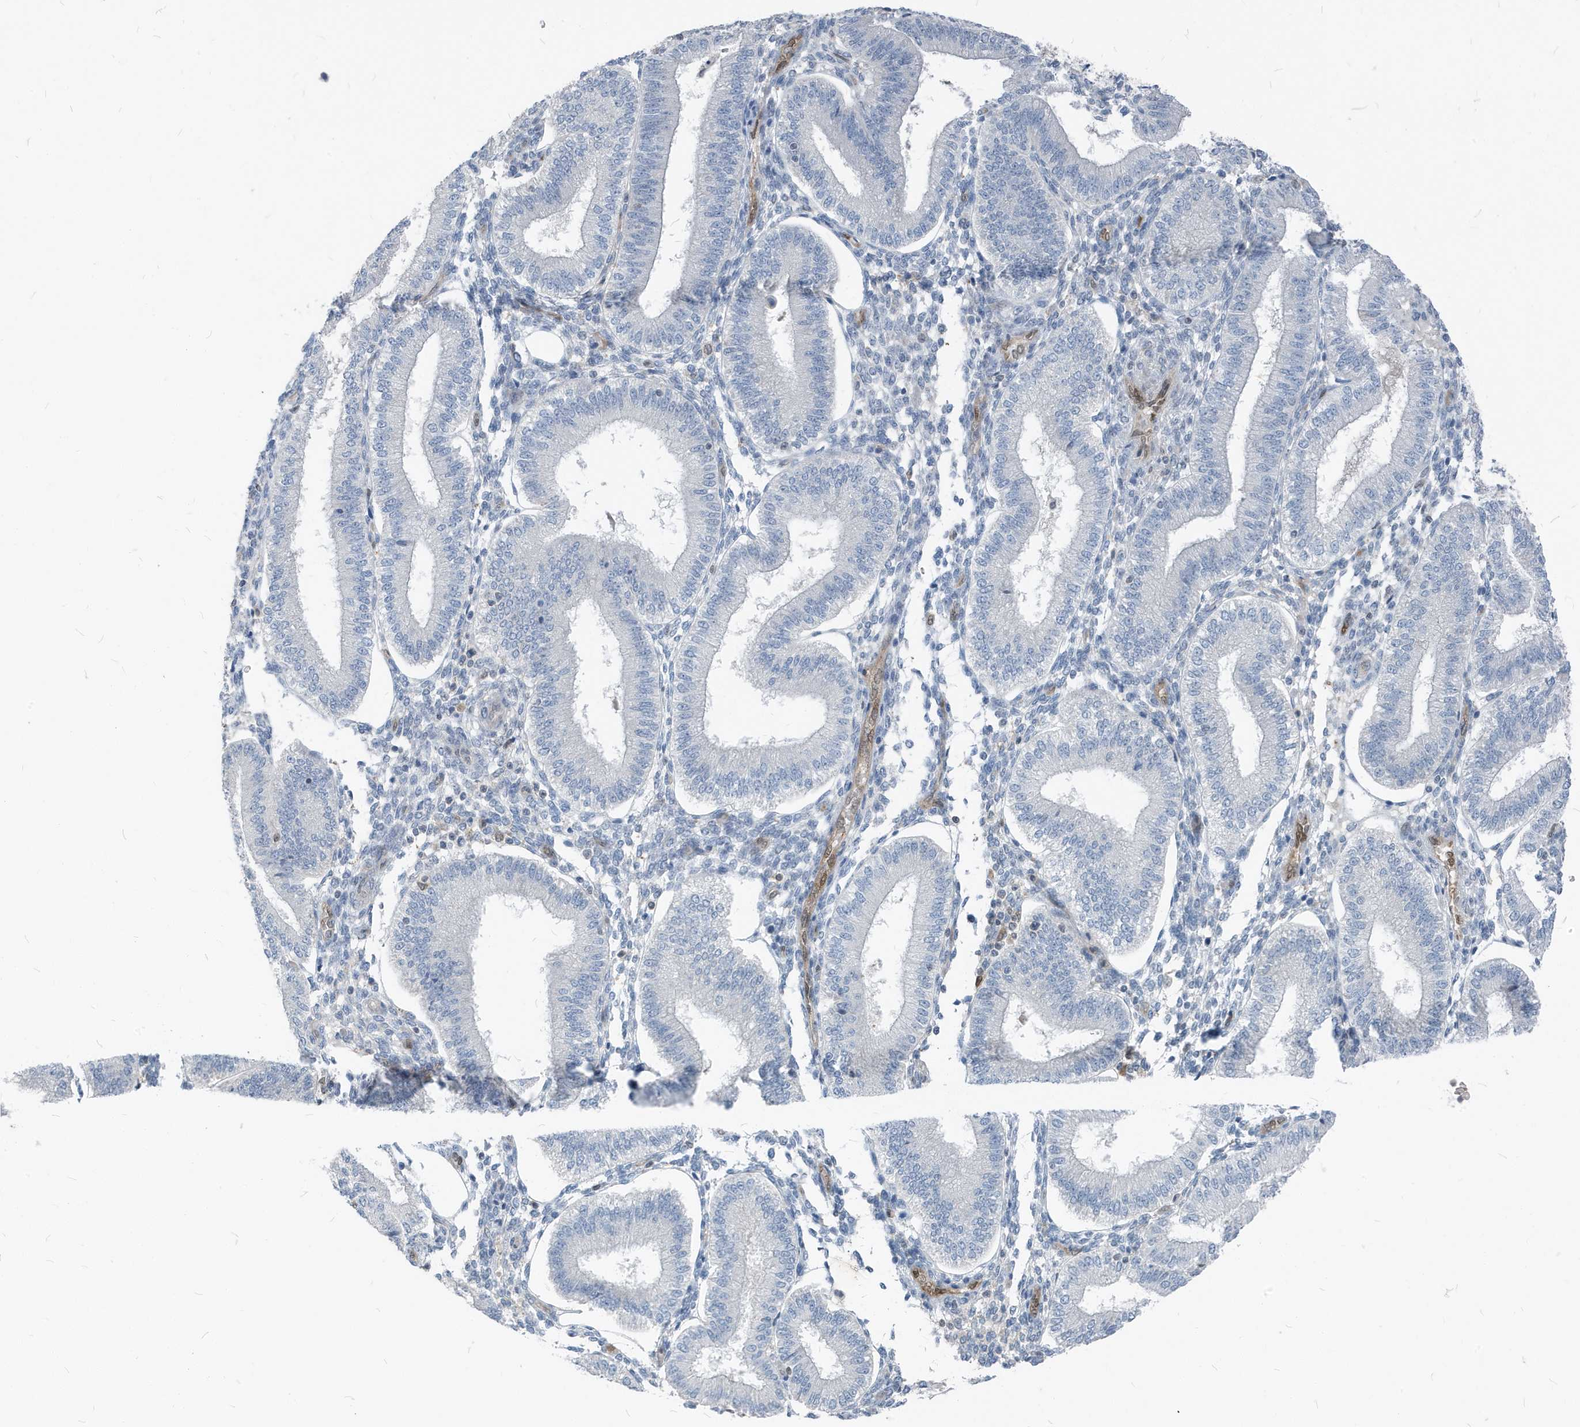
{"staining": {"intensity": "negative", "quantity": "none", "location": "none"}, "tissue": "endometrium", "cell_type": "Cells in endometrial stroma", "image_type": "normal", "snomed": [{"axis": "morphology", "description": "Normal tissue, NOS"}, {"axis": "topography", "description": "Endometrium"}], "caption": "Cells in endometrial stroma are negative for protein expression in benign human endometrium. (Immunohistochemistry, brightfield microscopy, high magnification).", "gene": "NCOA7", "patient": {"sex": "female", "age": 39}}